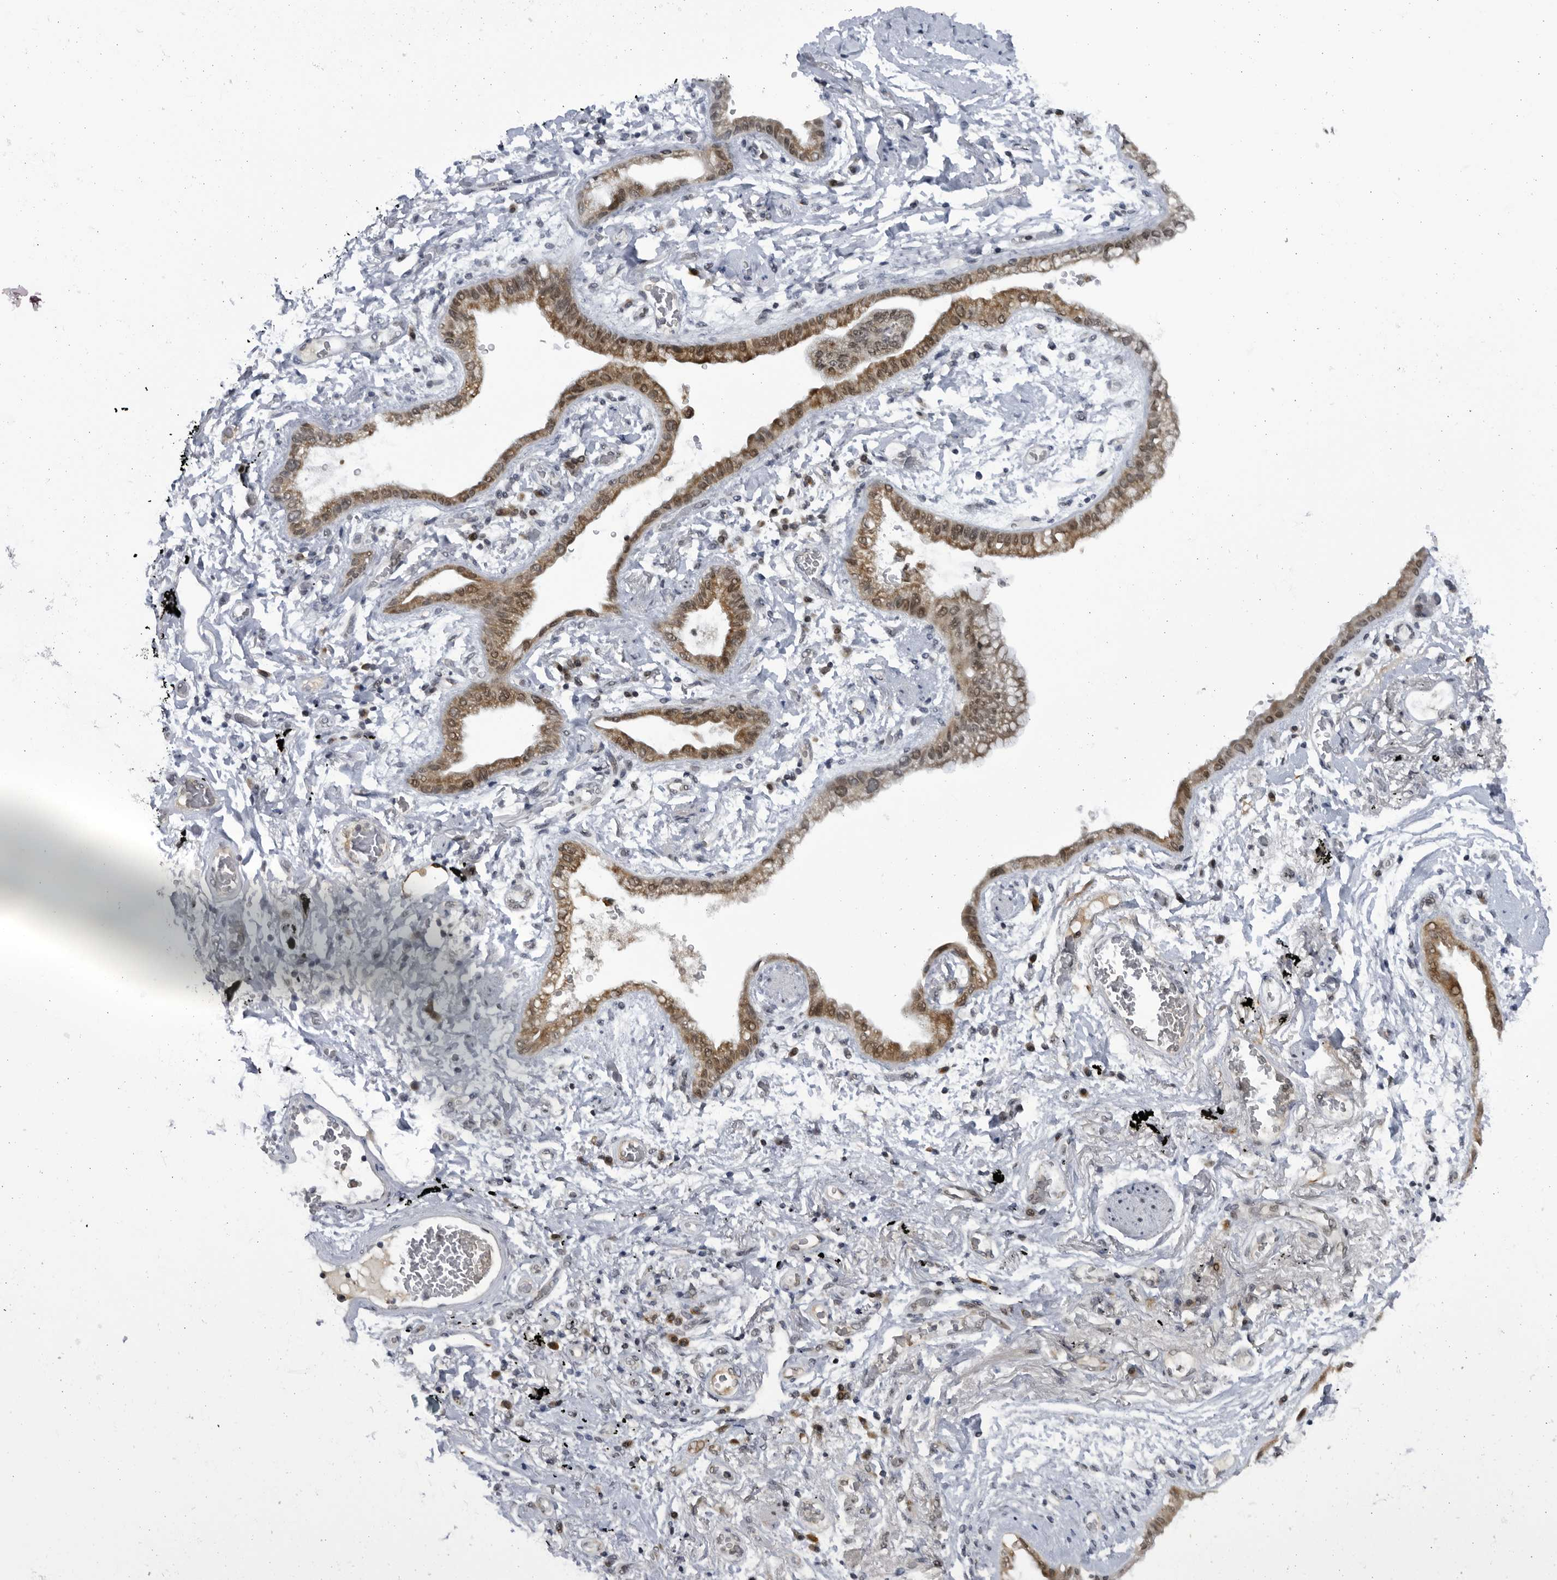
{"staining": {"intensity": "moderate", "quantity": ">75%", "location": "cytoplasmic/membranous,nuclear"}, "tissue": "lung cancer", "cell_type": "Tumor cells", "image_type": "cancer", "snomed": [{"axis": "morphology", "description": "Adenocarcinoma, NOS"}, {"axis": "topography", "description": "Lung"}], "caption": "High-magnification brightfield microscopy of lung adenocarcinoma stained with DAB (3,3'-diaminobenzidine) (brown) and counterstained with hematoxylin (blue). tumor cells exhibit moderate cytoplasmic/membranous and nuclear staining is seen in approximately>75% of cells.", "gene": "SLC25A22", "patient": {"sex": "female", "age": 70}}